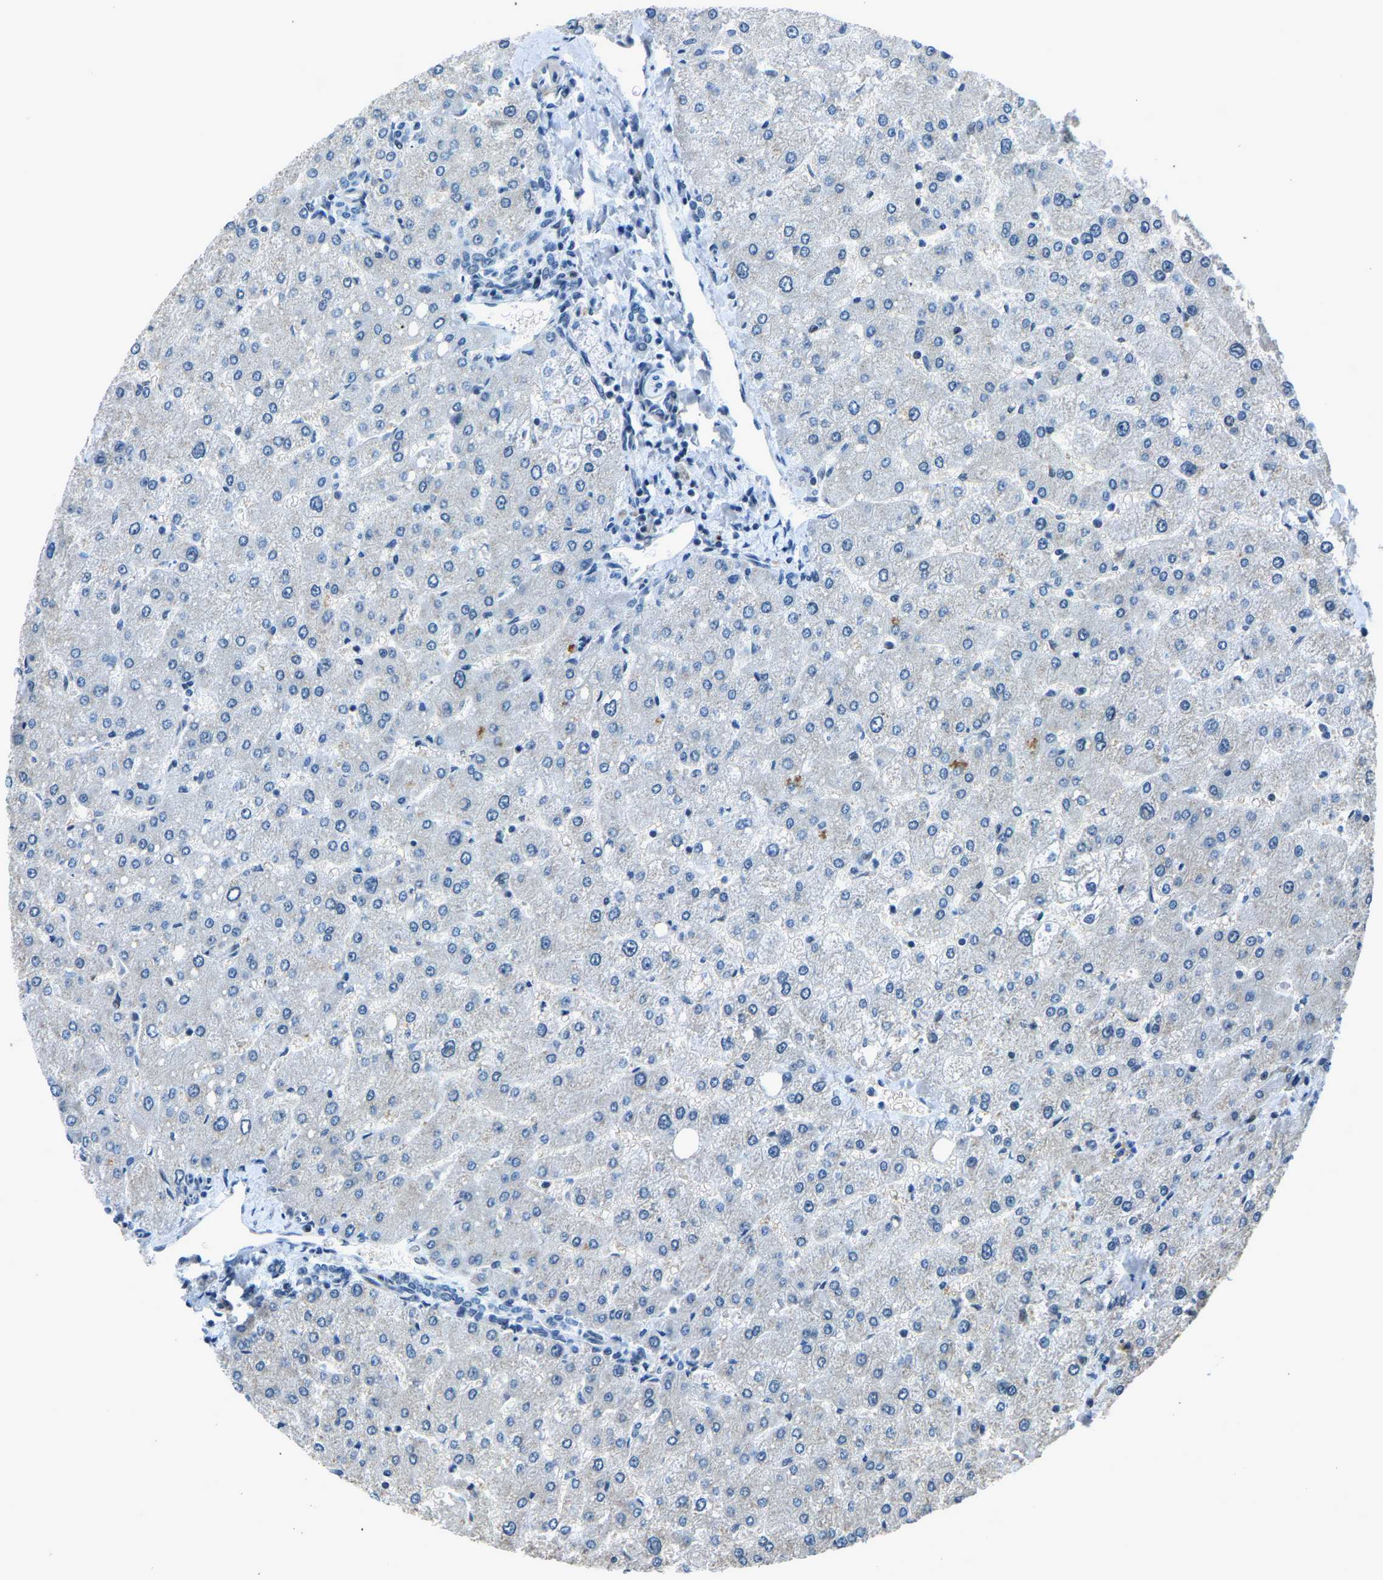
{"staining": {"intensity": "negative", "quantity": "none", "location": "none"}, "tissue": "liver", "cell_type": "Cholangiocytes", "image_type": "normal", "snomed": [{"axis": "morphology", "description": "Normal tissue, NOS"}, {"axis": "topography", "description": "Liver"}], "caption": "Liver was stained to show a protein in brown. There is no significant positivity in cholangiocytes. (DAB IHC with hematoxylin counter stain).", "gene": "PRCC", "patient": {"sex": "male", "age": 55}}